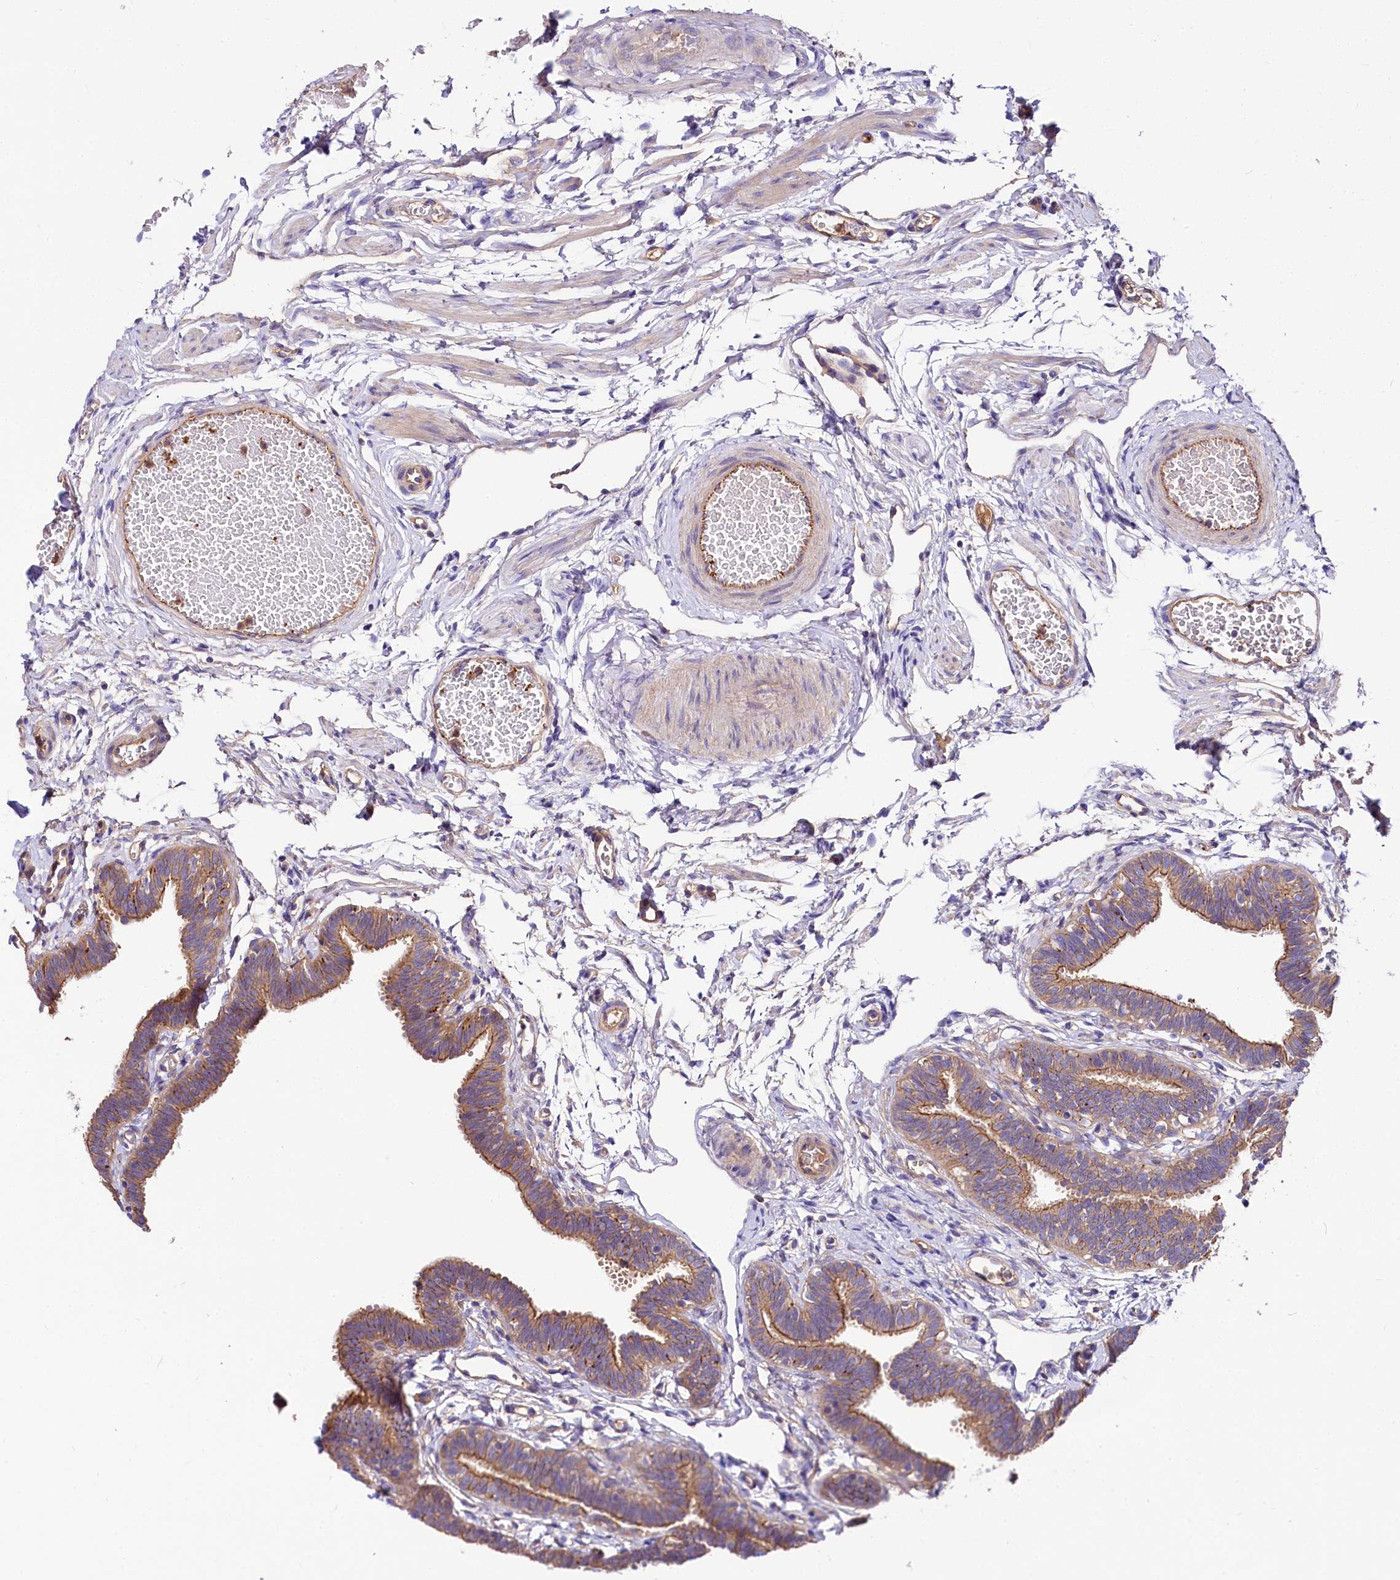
{"staining": {"intensity": "moderate", "quantity": ">75%", "location": "cytoplasmic/membranous"}, "tissue": "fallopian tube", "cell_type": "Glandular cells", "image_type": "normal", "snomed": [{"axis": "morphology", "description": "Normal tissue, NOS"}, {"axis": "topography", "description": "Fallopian tube"}, {"axis": "topography", "description": "Ovary"}], "caption": "Moderate cytoplasmic/membranous expression for a protein is seen in approximately >75% of glandular cells of unremarkable fallopian tube using IHC.", "gene": "FCHSD2", "patient": {"sex": "female", "age": 23}}